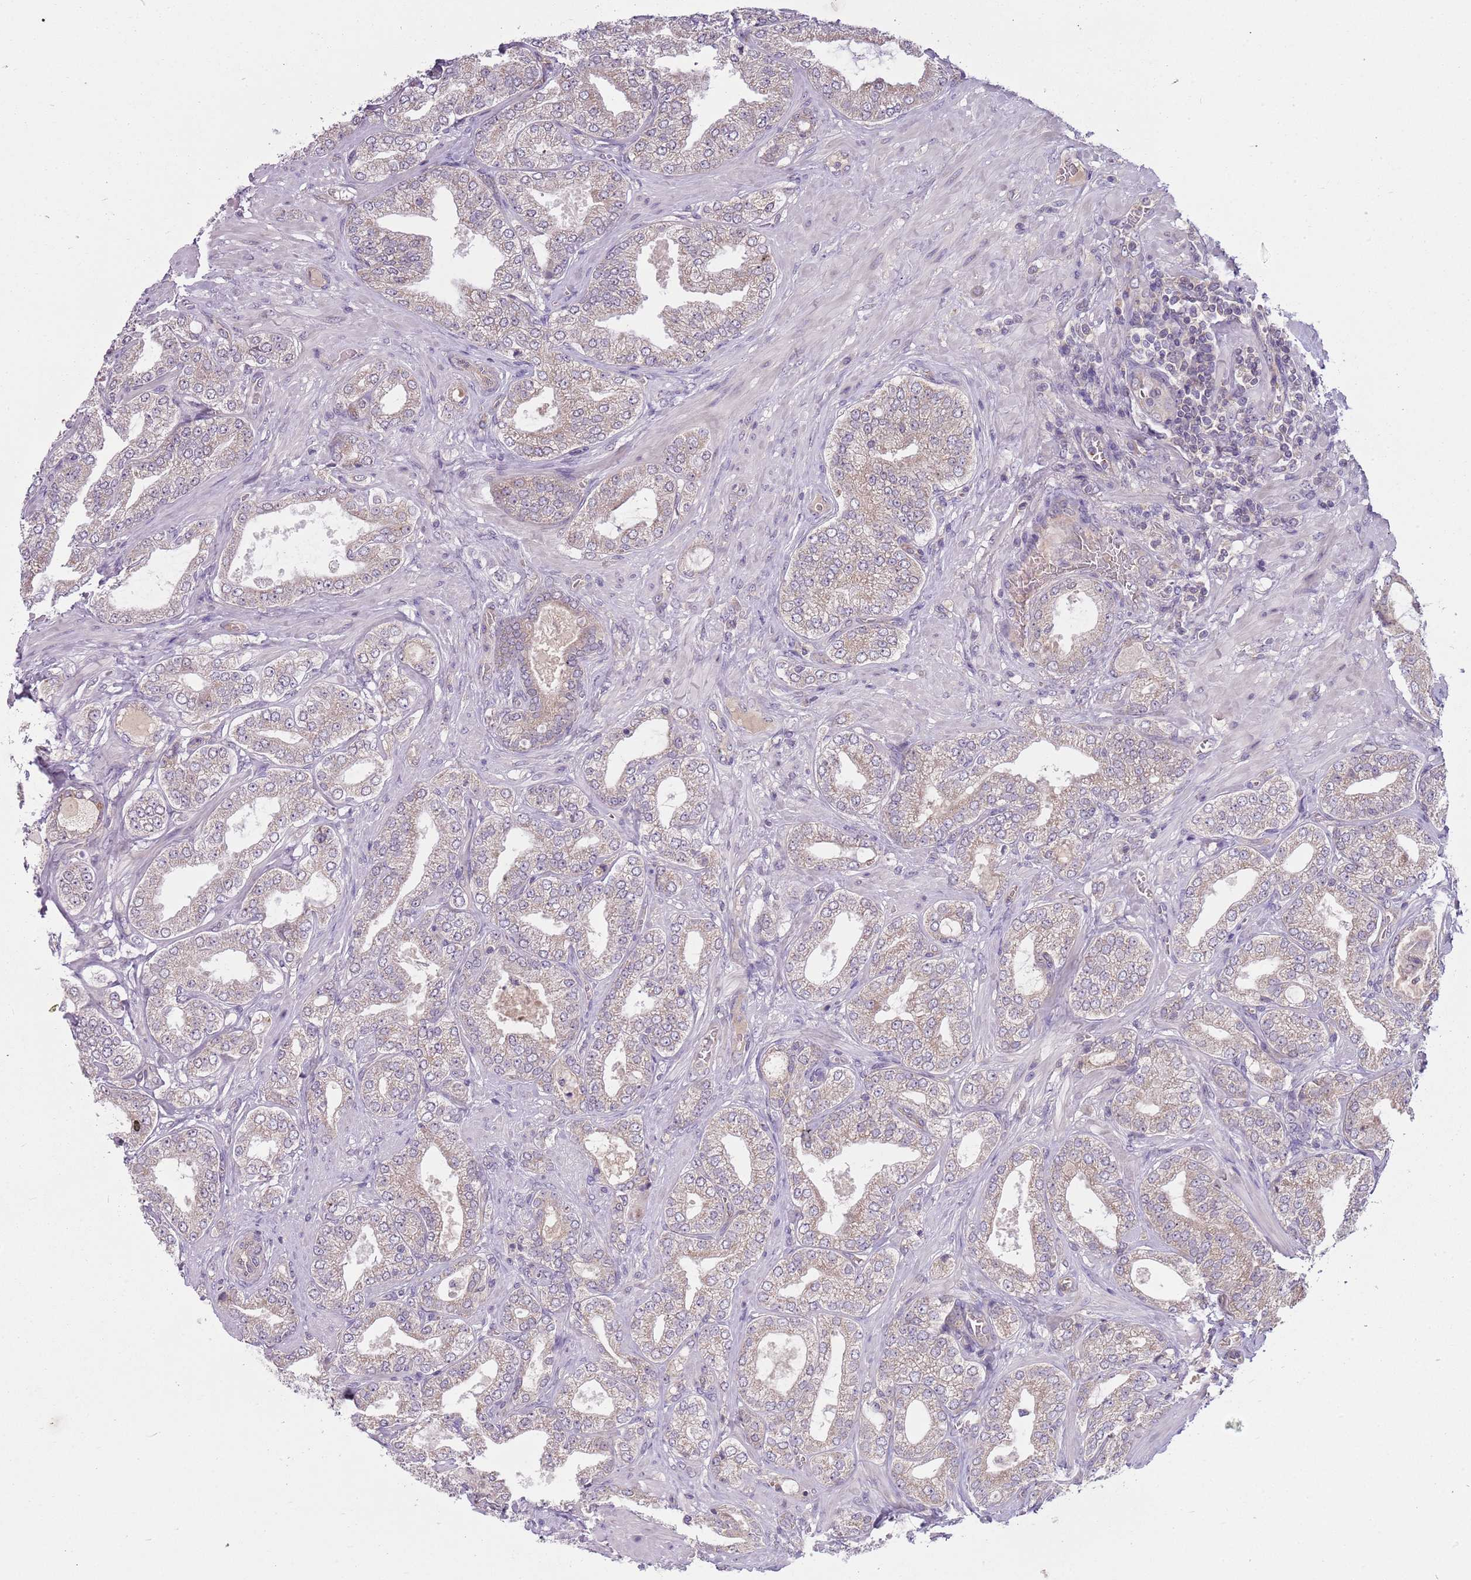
{"staining": {"intensity": "weak", "quantity": "25%-75%", "location": "cytoplasmic/membranous"}, "tissue": "prostate cancer", "cell_type": "Tumor cells", "image_type": "cancer", "snomed": [{"axis": "morphology", "description": "Adenocarcinoma, Low grade"}, {"axis": "topography", "description": "Prostate"}], "caption": "Tumor cells reveal low levels of weak cytoplasmic/membranous expression in about 25%-75% of cells in prostate cancer. (Stains: DAB (3,3'-diaminobenzidine) in brown, nuclei in blue, Microscopy: brightfield microscopy at high magnification).", "gene": "SKOR2", "patient": {"sex": "male", "age": 63}}